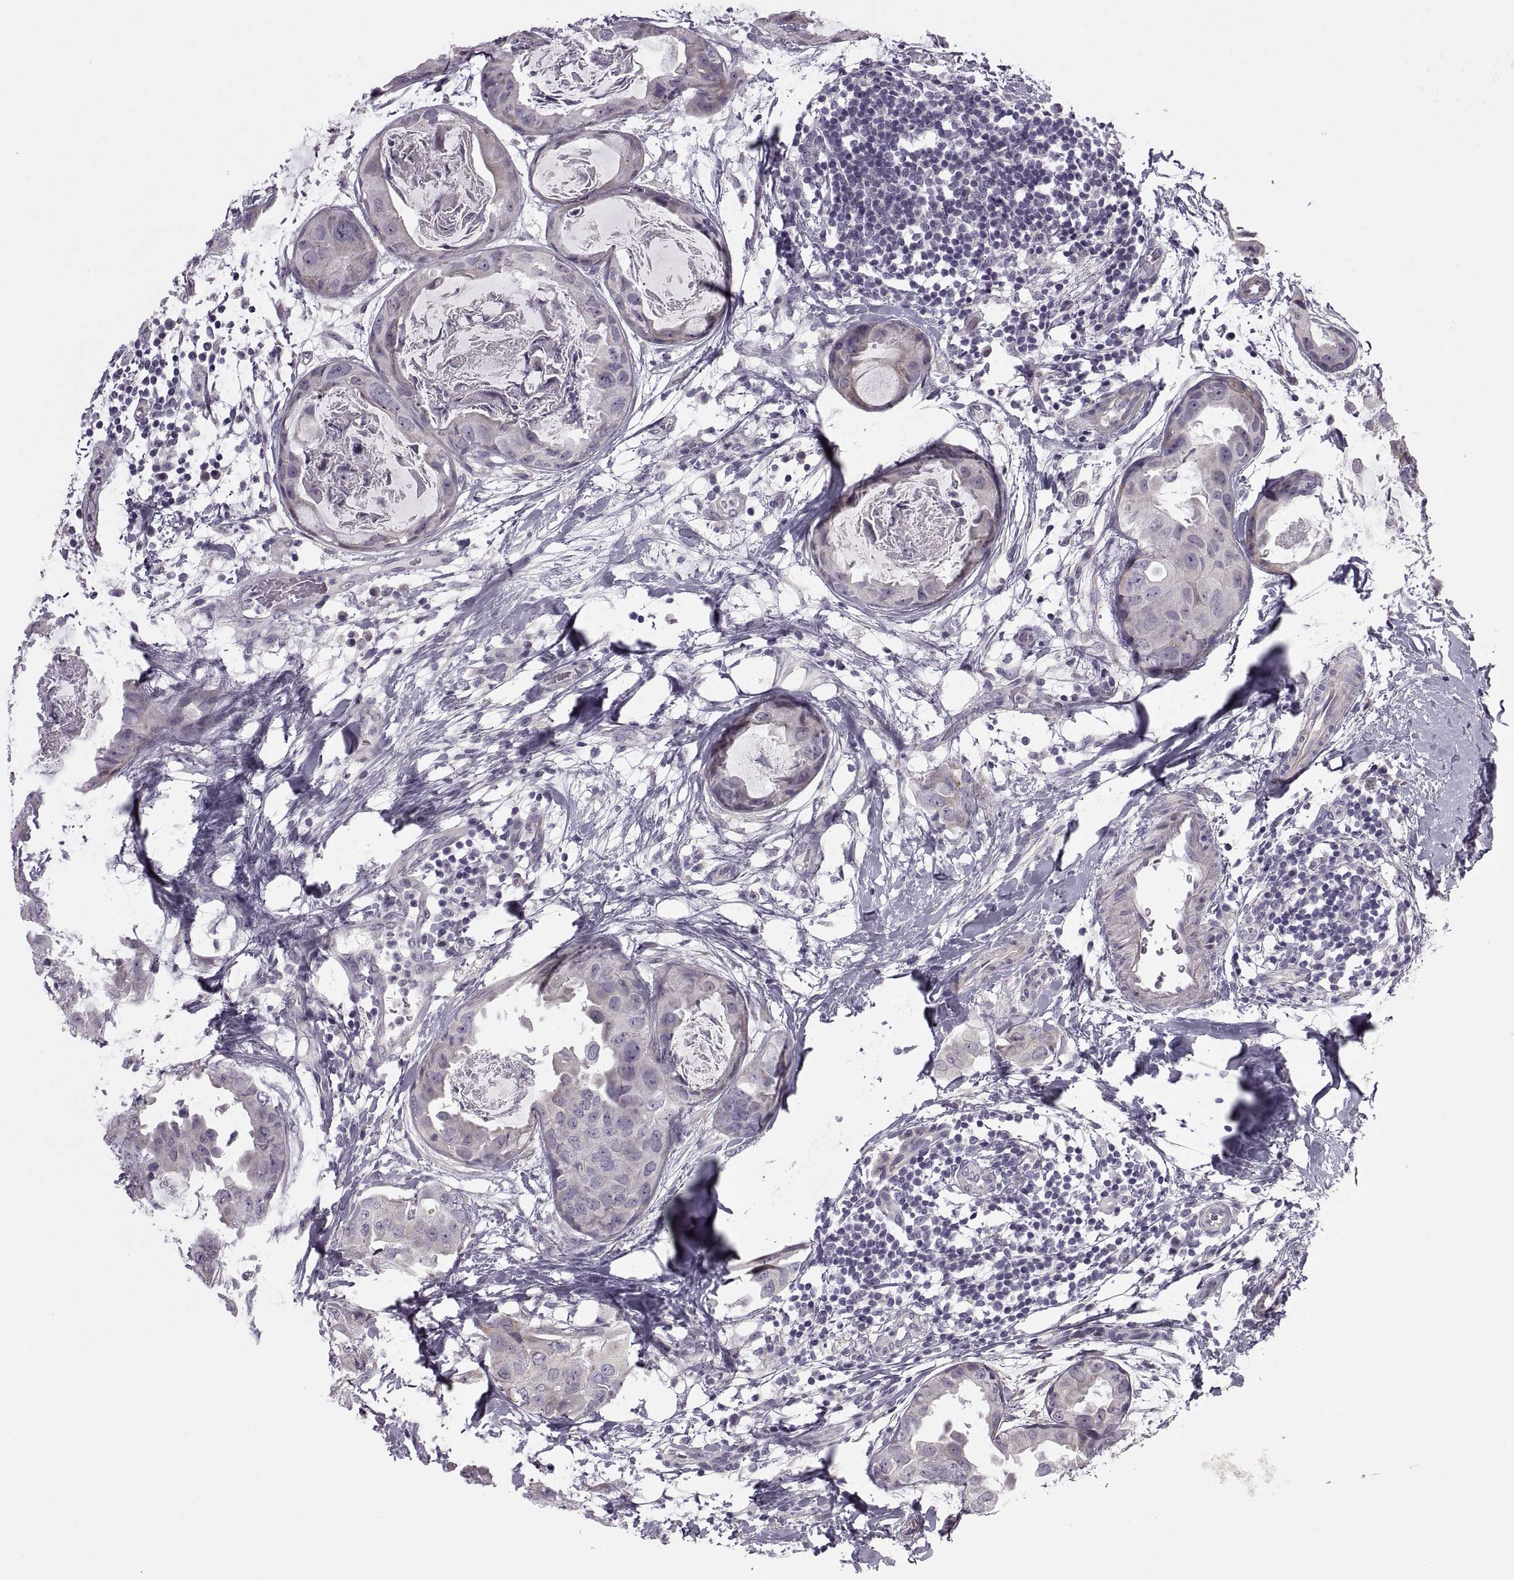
{"staining": {"intensity": "negative", "quantity": "none", "location": "none"}, "tissue": "breast cancer", "cell_type": "Tumor cells", "image_type": "cancer", "snomed": [{"axis": "morphology", "description": "Normal tissue, NOS"}, {"axis": "morphology", "description": "Duct carcinoma"}, {"axis": "topography", "description": "Breast"}], "caption": "DAB (3,3'-diaminobenzidine) immunohistochemical staining of human breast intraductal carcinoma exhibits no significant expression in tumor cells.", "gene": "RIPK4", "patient": {"sex": "female", "age": 40}}